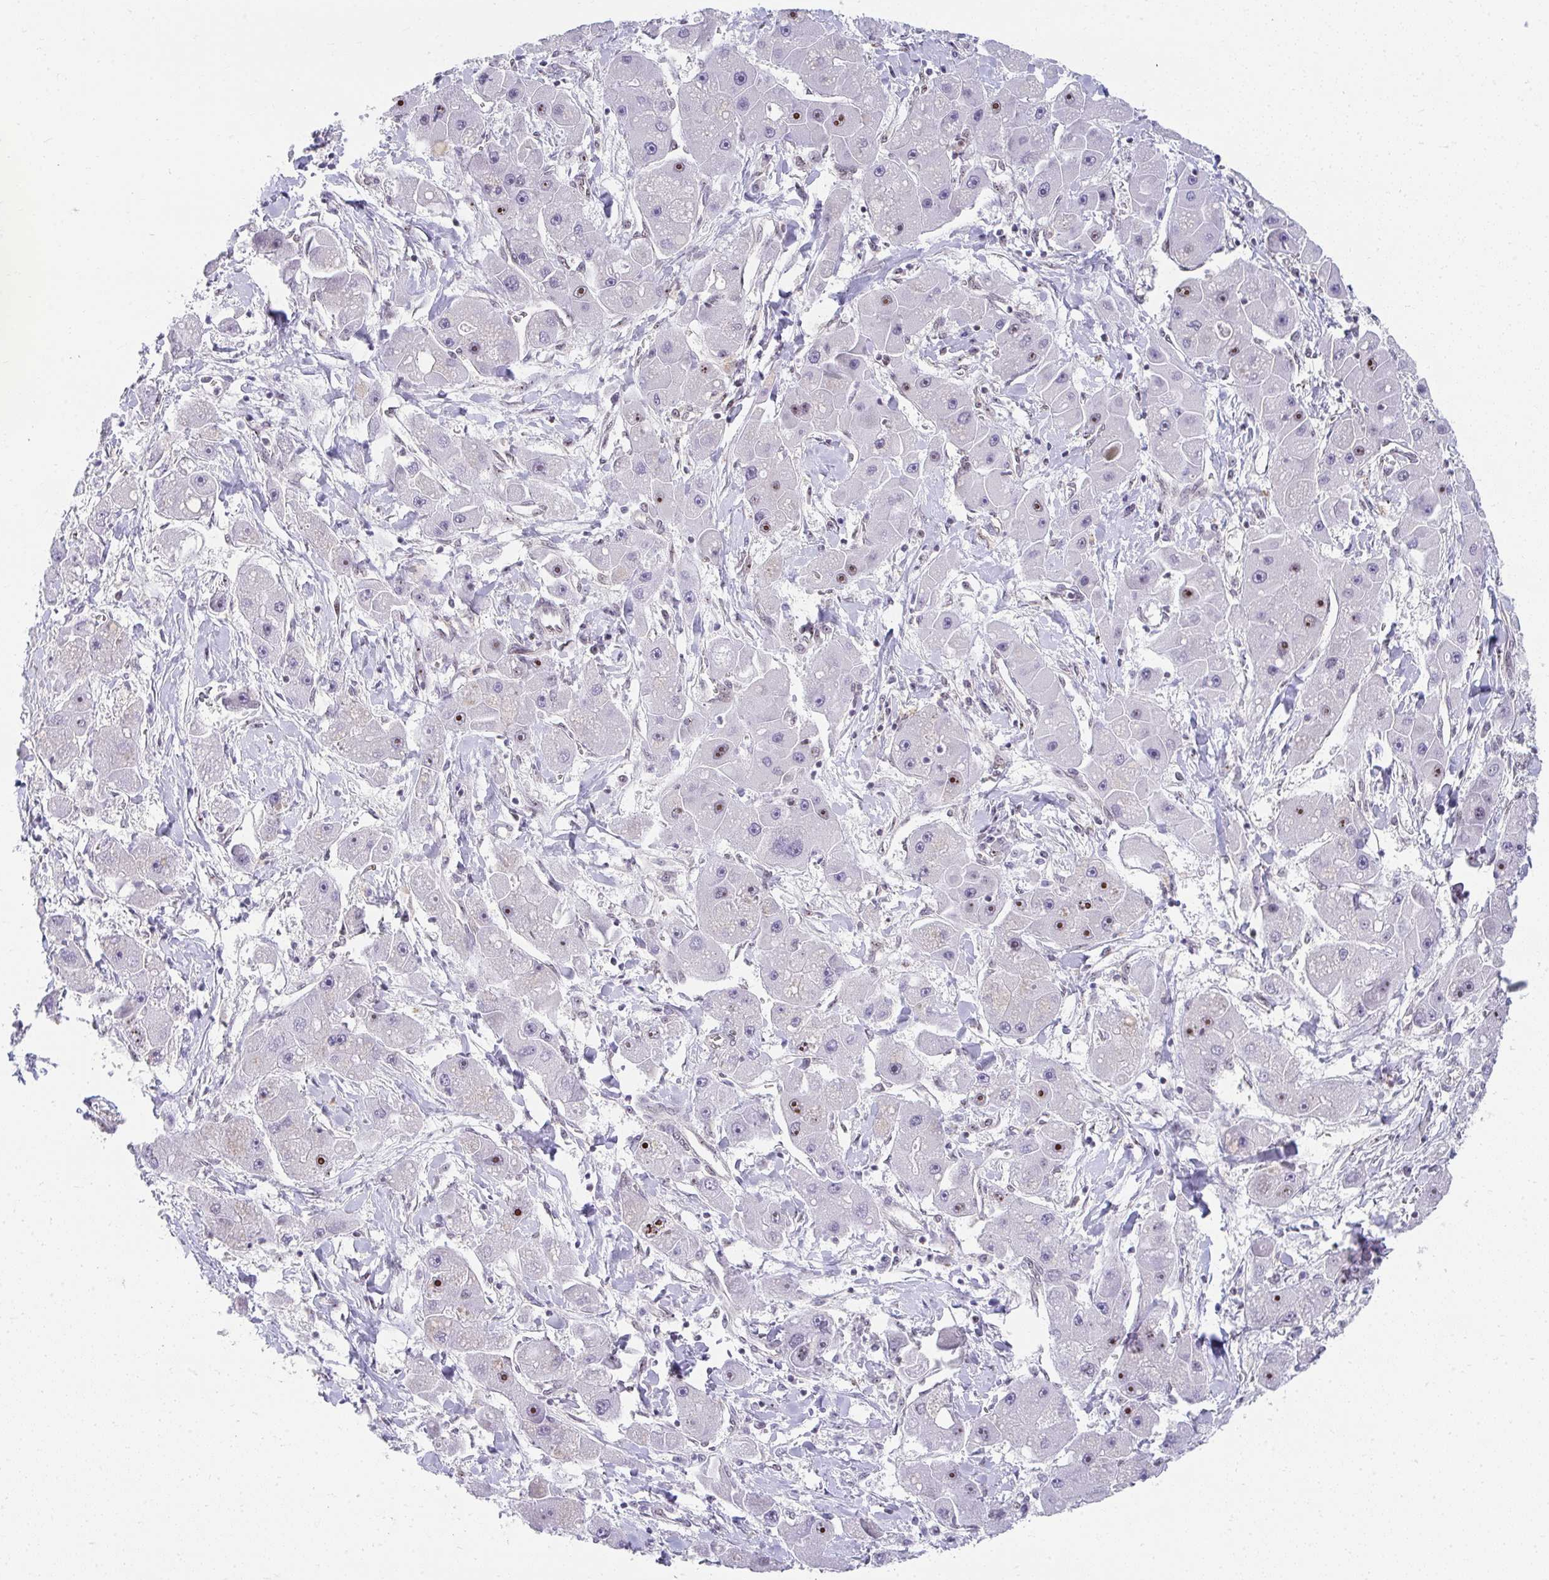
{"staining": {"intensity": "strong", "quantity": "<25%", "location": "nuclear"}, "tissue": "liver cancer", "cell_type": "Tumor cells", "image_type": "cancer", "snomed": [{"axis": "morphology", "description": "Carcinoma, Hepatocellular, NOS"}, {"axis": "topography", "description": "Liver"}], "caption": "This histopathology image demonstrates immunohistochemistry staining of human liver cancer, with medium strong nuclear staining in about <25% of tumor cells.", "gene": "HIRA", "patient": {"sex": "male", "age": 24}}